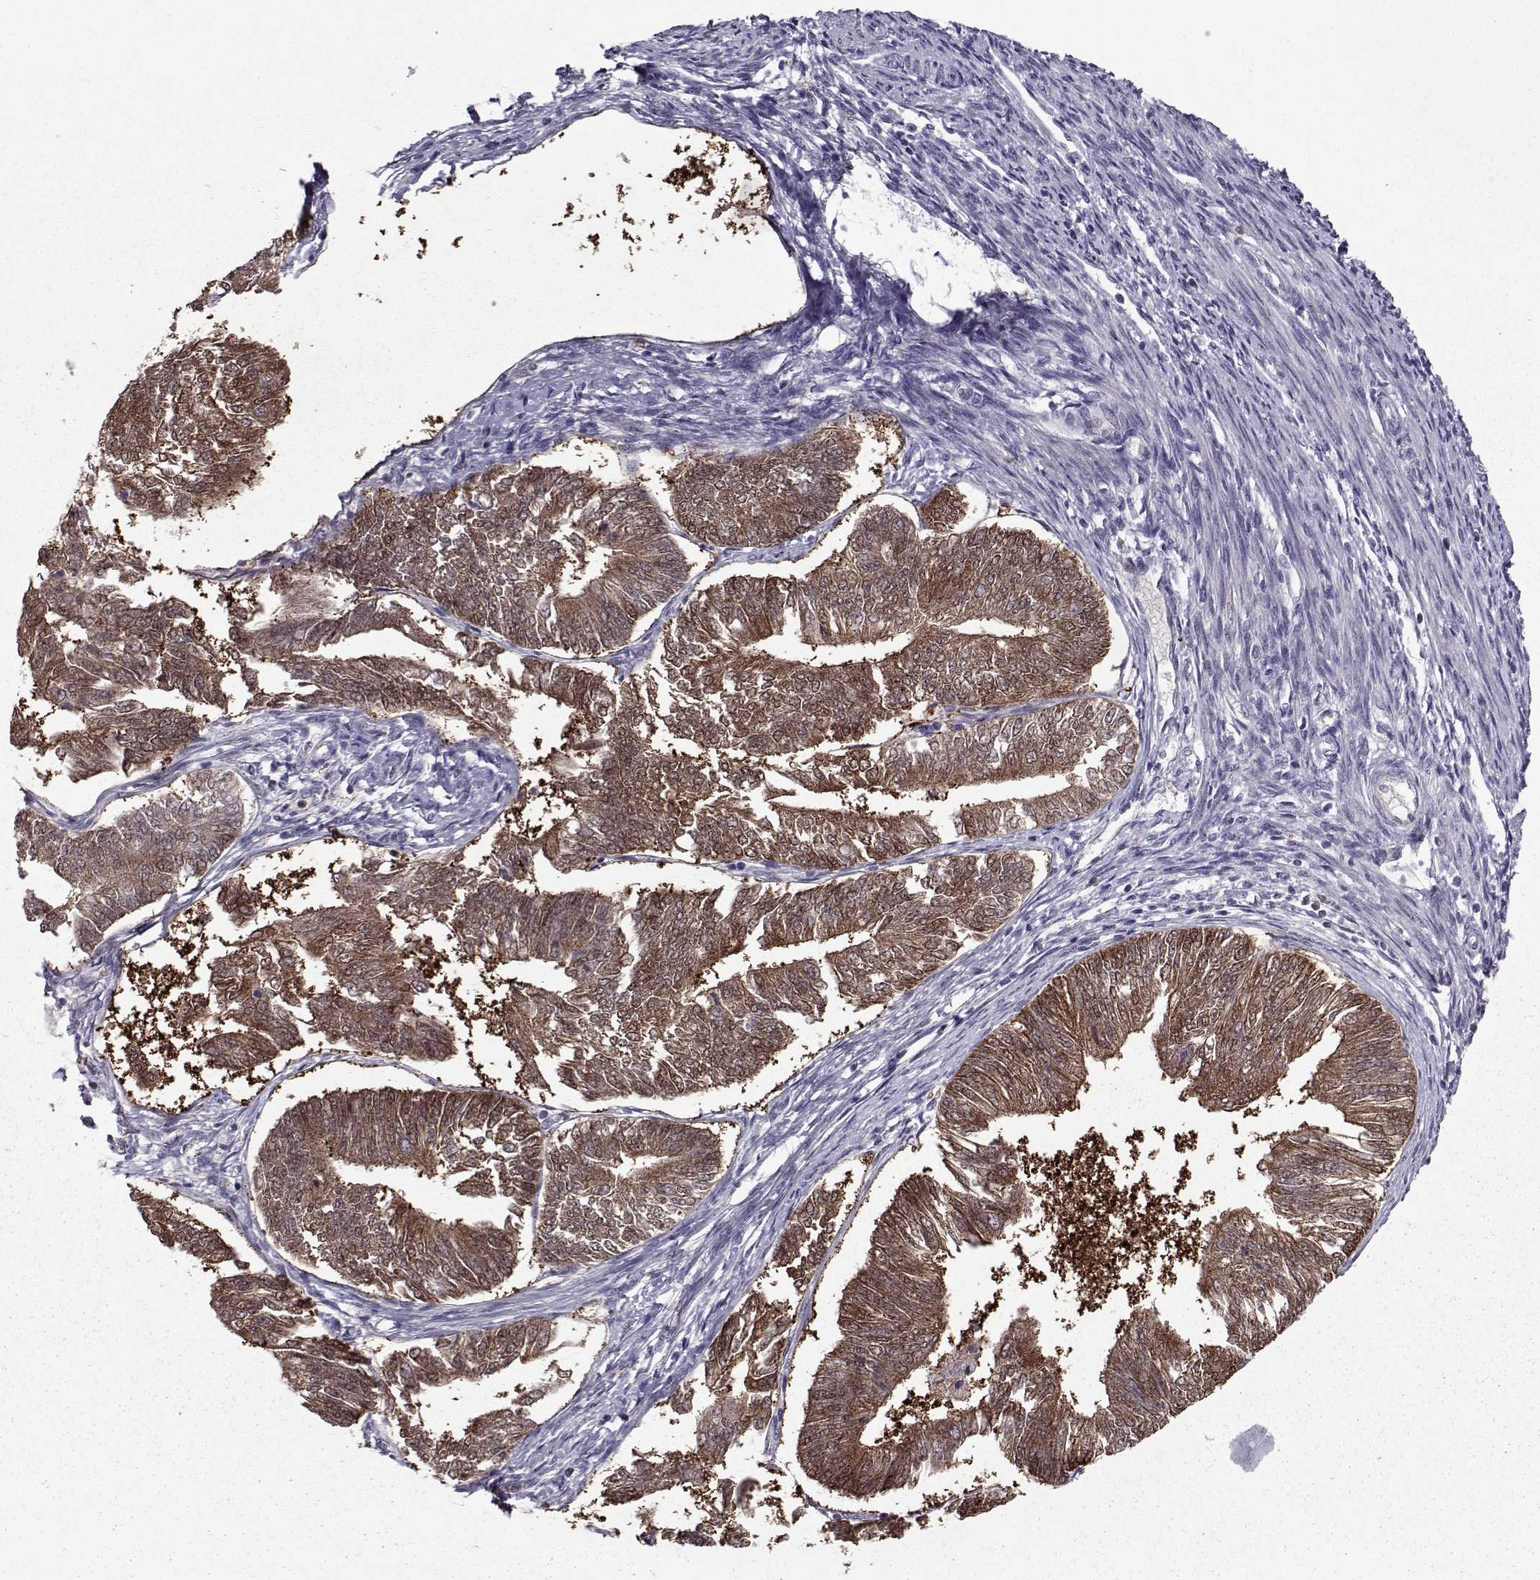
{"staining": {"intensity": "strong", "quantity": ">75%", "location": "cytoplasmic/membranous"}, "tissue": "endometrial cancer", "cell_type": "Tumor cells", "image_type": "cancer", "snomed": [{"axis": "morphology", "description": "Adenocarcinoma, NOS"}, {"axis": "topography", "description": "Endometrium"}], "caption": "Strong cytoplasmic/membranous expression is seen in approximately >75% of tumor cells in endometrial cancer (adenocarcinoma).", "gene": "ASRGL1", "patient": {"sex": "female", "age": 58}}